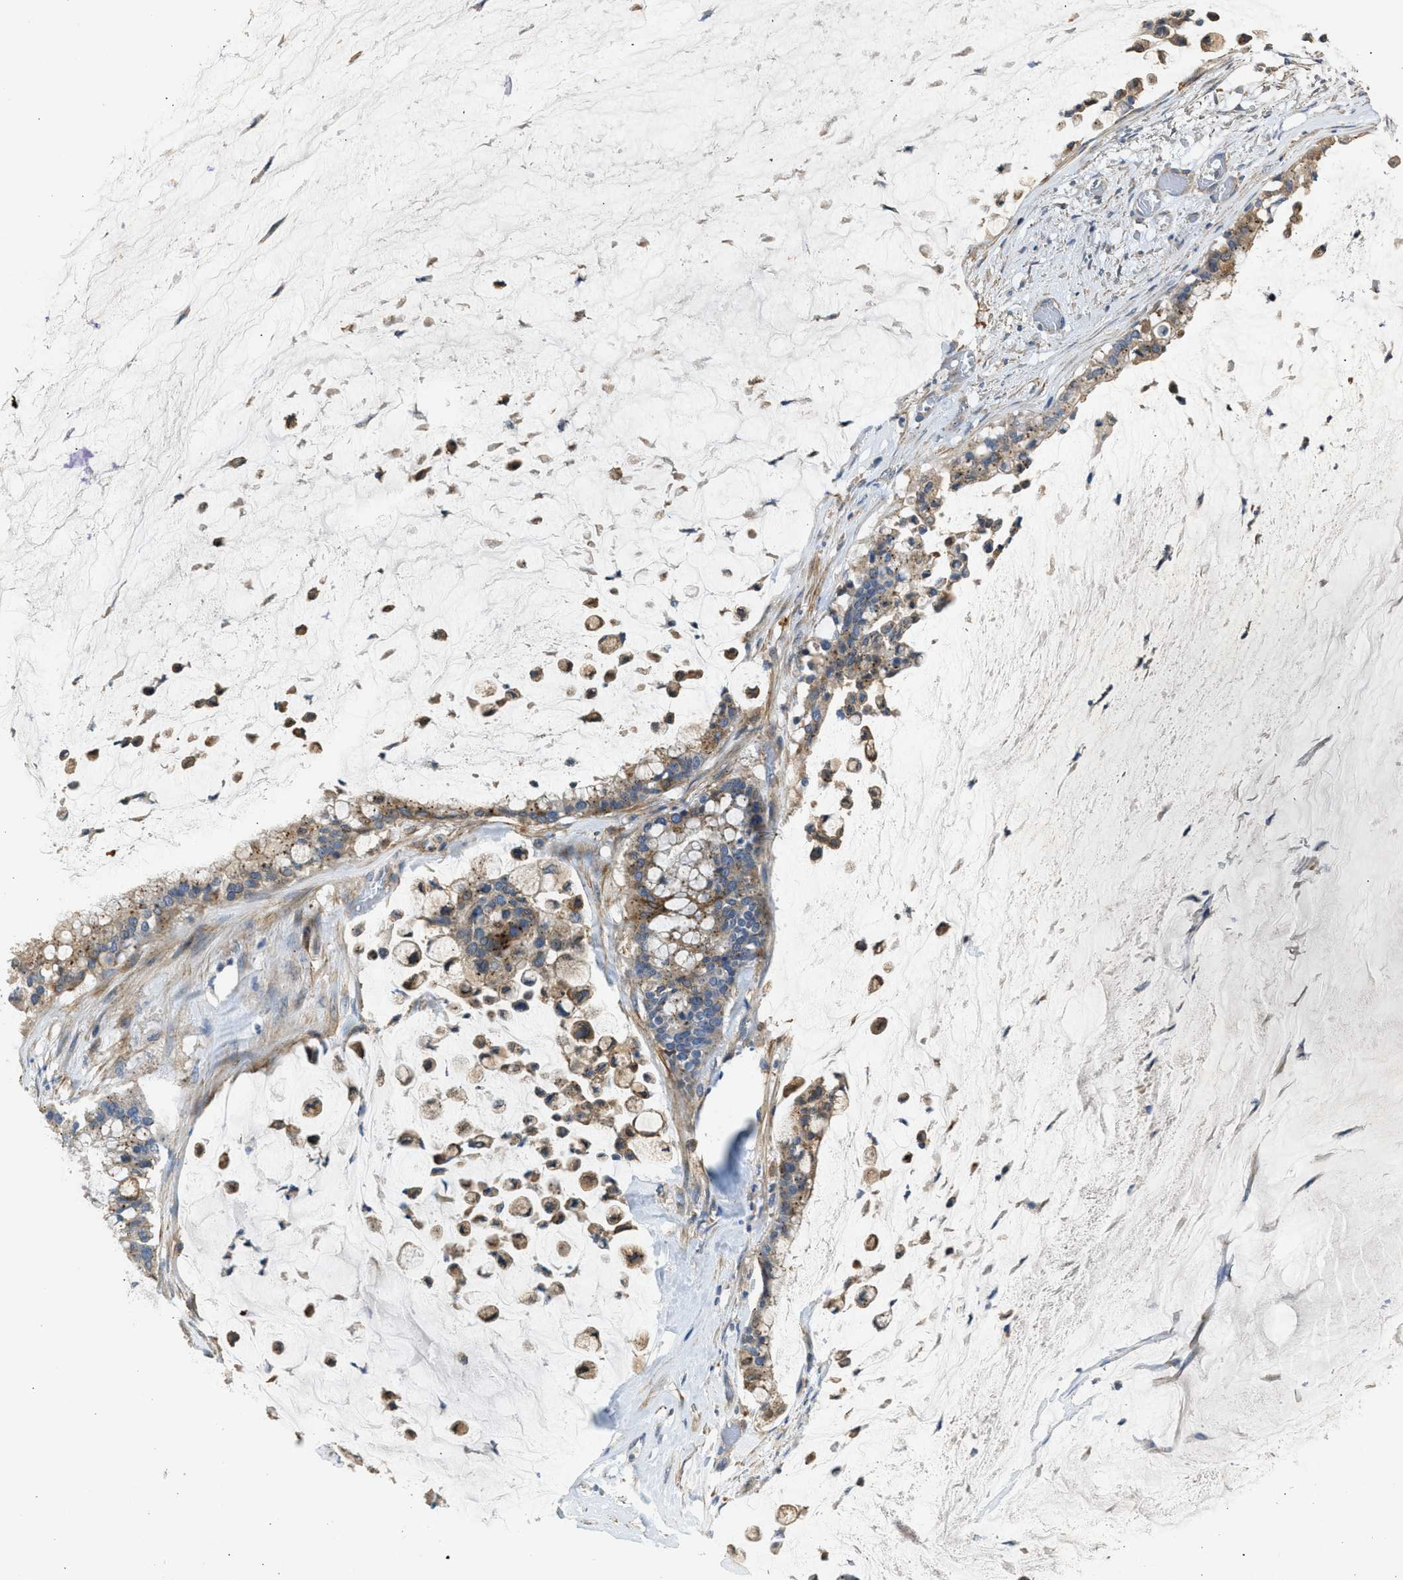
{"staining": {"intensity": "weak", "quantity": ">75%", "location": "cytoplasmic/membranous"}, "tissue": "pancreatic cancer", "cell_type": "Tumor cells", "image_type": "cancer", "snomed": [{"axis": "morphology", "description": "Adenocarcinoma, NOS"}, {"axis": "topography", "description": "Pancreas"}], "caption": "Human pancreatic adenocarcinoma stained with a protein marker reveals weak staining in tumor cells.", "gene": "PCNX3", "patient": {"sex": "male", "age": 41}}